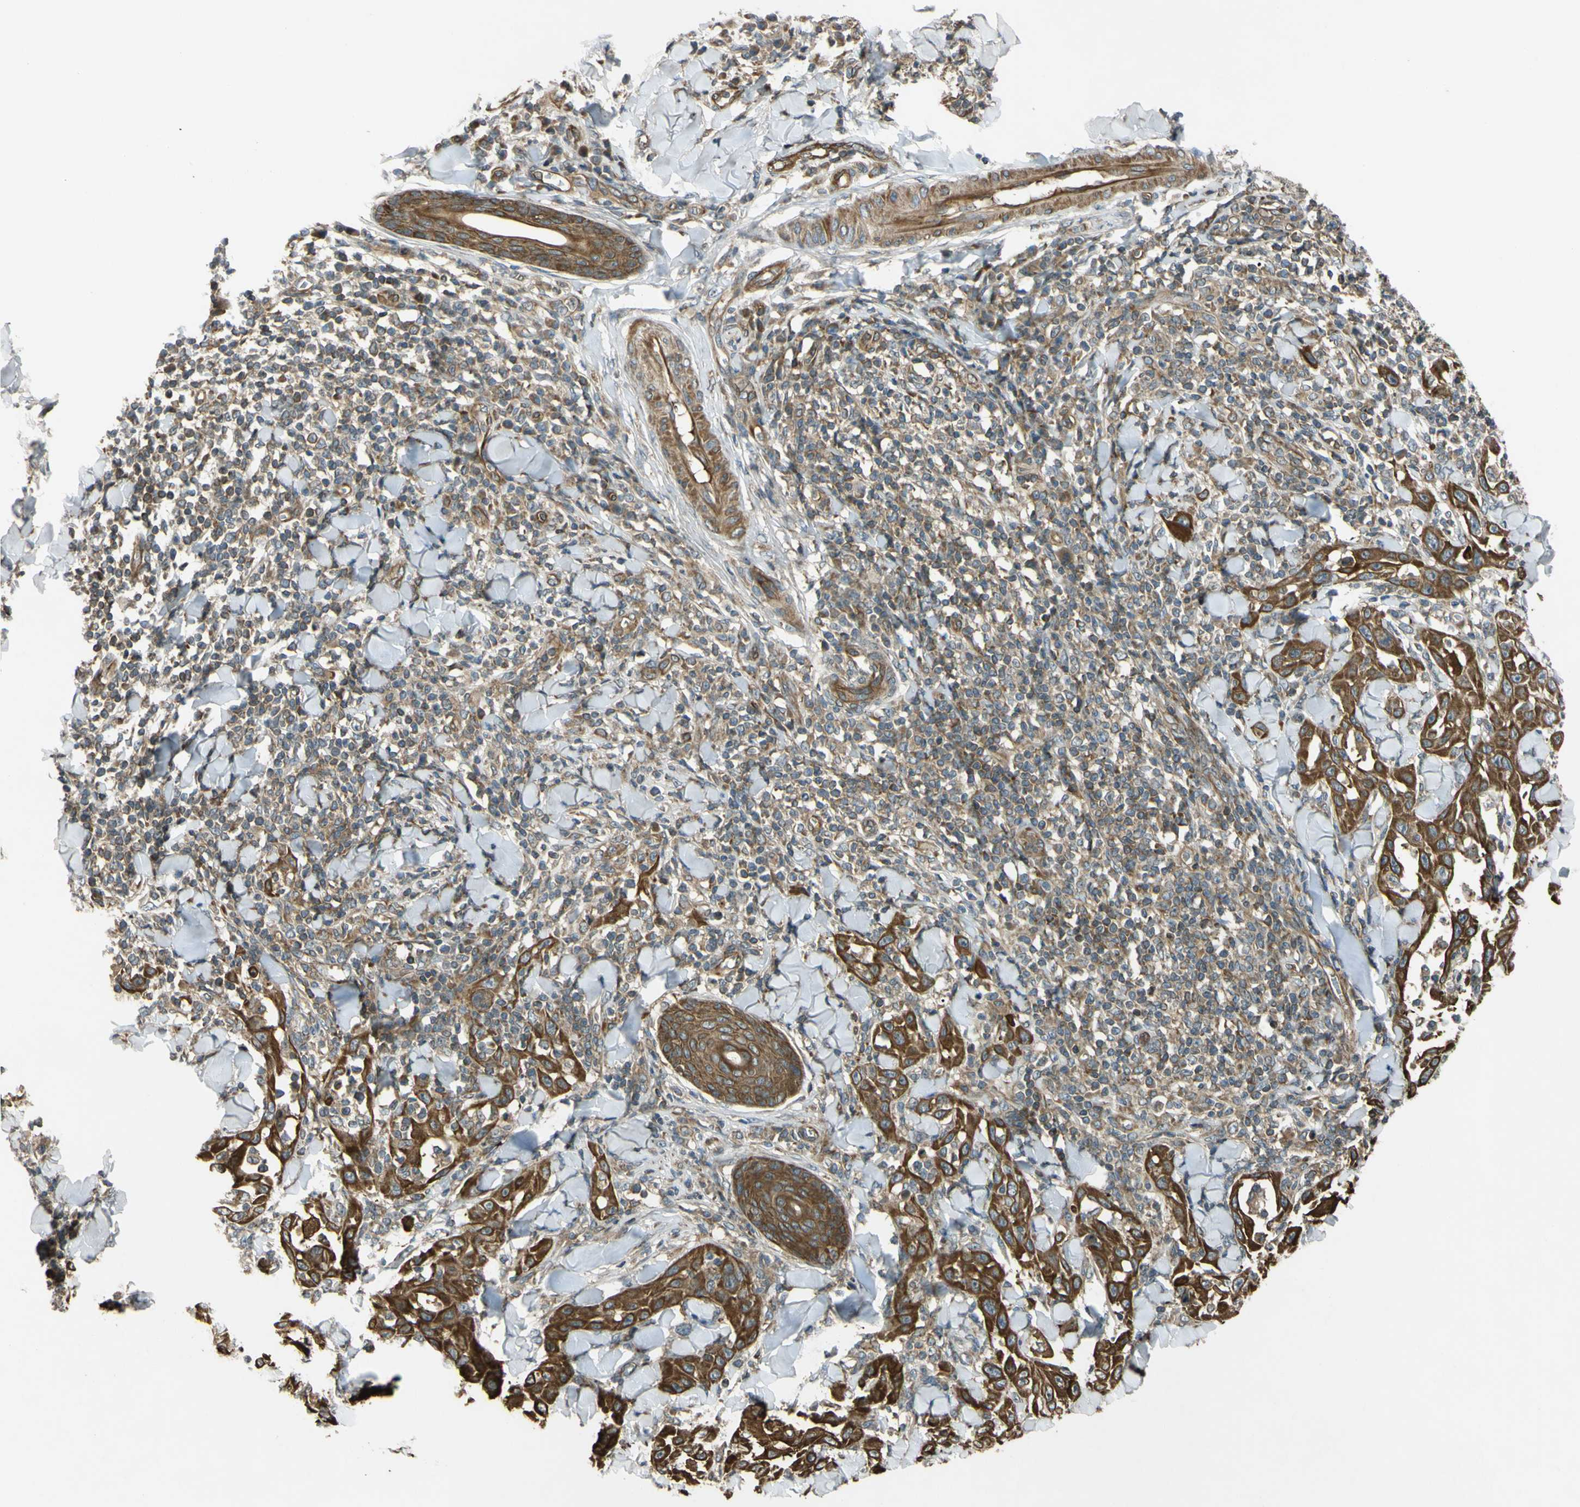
{"staining": {"intensity": "strong", "quantity": ">75%", "location": "cytoplasmic/membranous"}, "tissue": "skin cancer", "cell_type": "Tumor cells", "image_type": "cancer", "snomed": [{"axis": "morphology", "description": "Squamous cell carcinoma, NOS"}, {"axis": "topography", "description": "Skin"}], "caption": "Tumor cells display strong cytoplasmic/membranous positivity in approximately >75% of cells in skin cancer.", "gene": "FLII", "patient": {"sex": "male", "age": 24}}